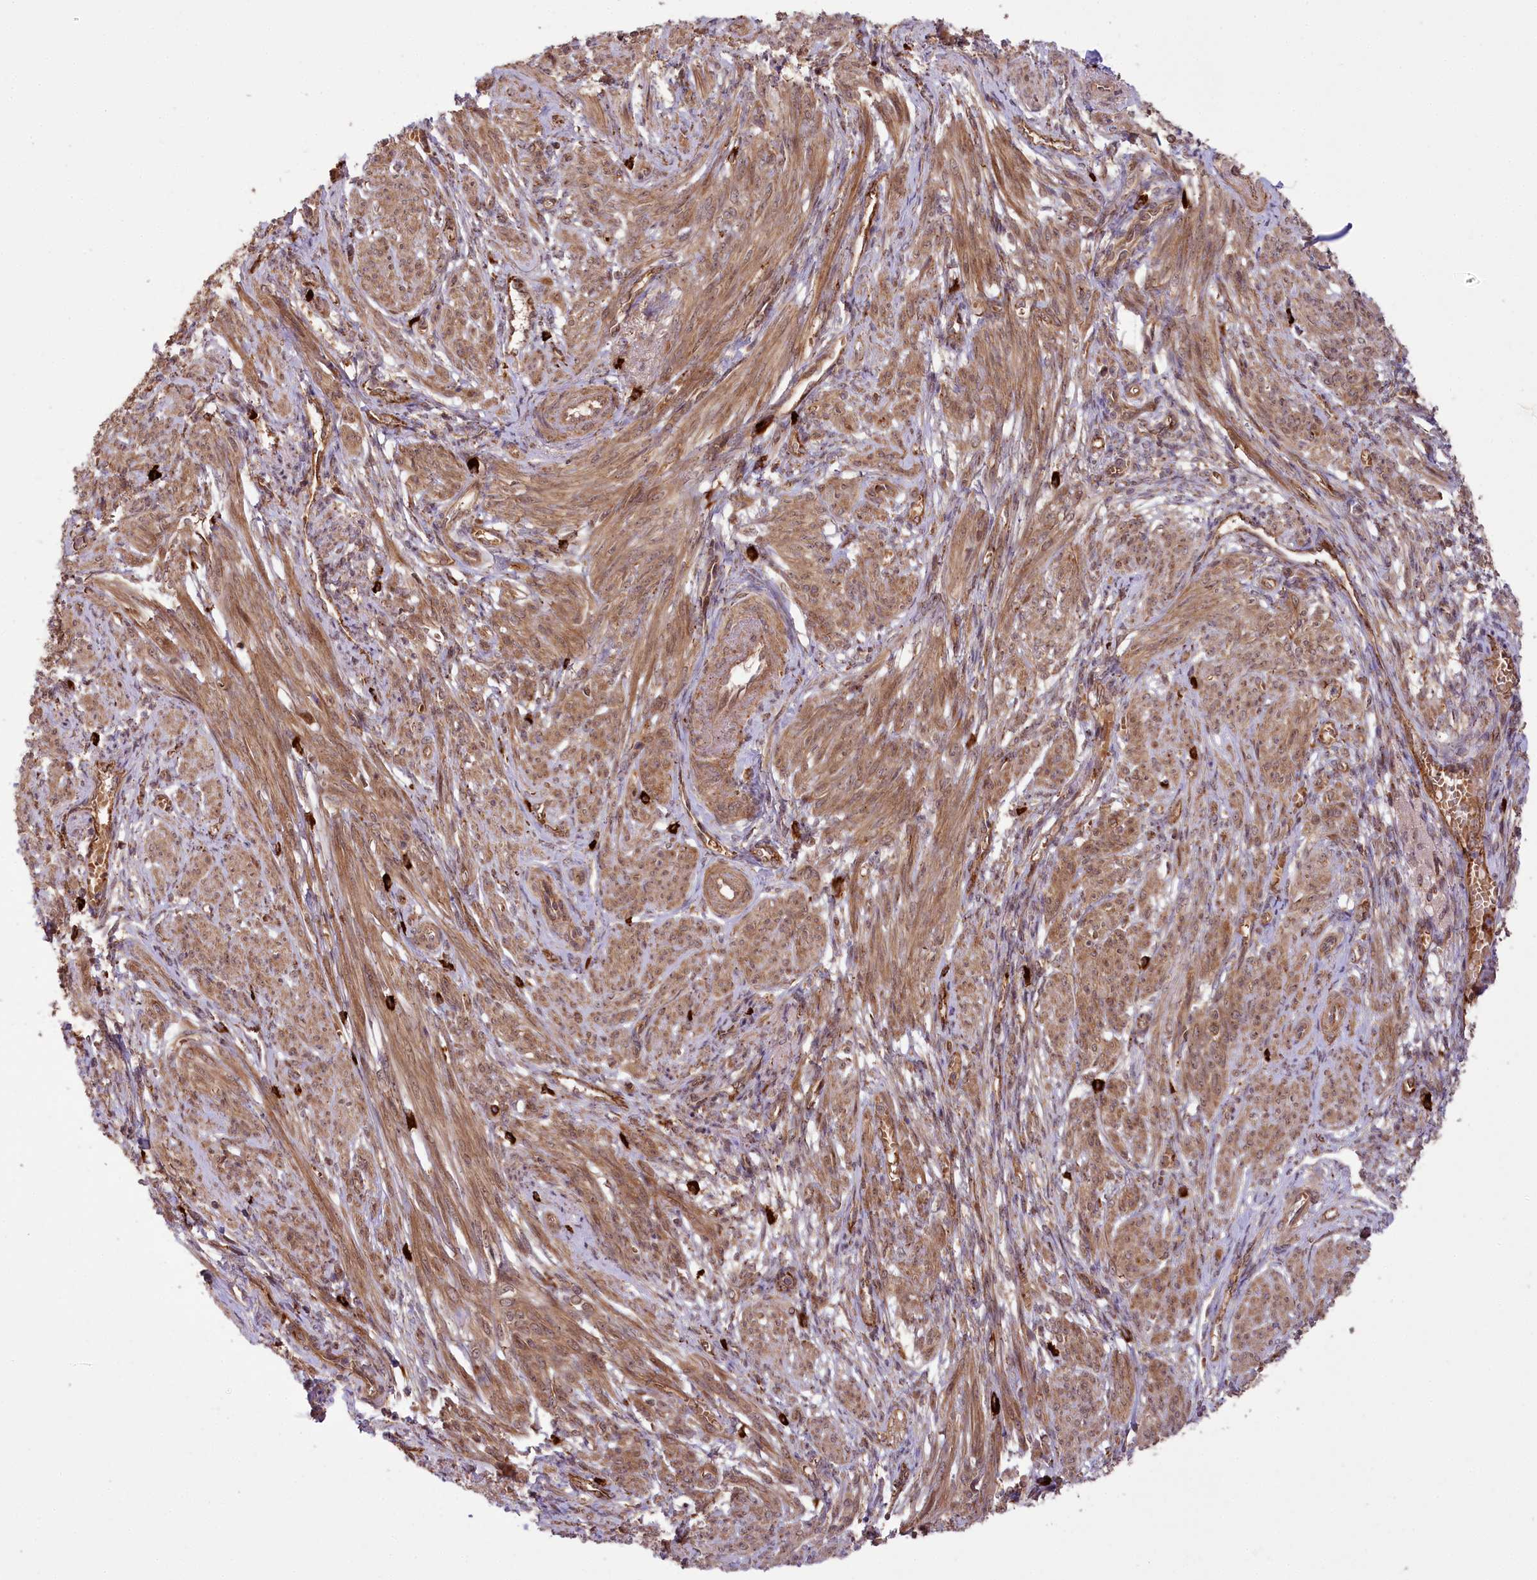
{"staining": {"intensity": "strong", "quantity": ">75%", "location": "cytoplasmic/membranous,nuclear"}, "tissue": "smooth muscle", "cell_type": "Smooth muscle cells", "image_type": "normal", "snomed": [{"axis": "morphology", "description": "Normal tissue, NOS"}, {"axis": "topography", "description": "Smooth muscle"}], "caption": "The micrograph reveals immunohistochemical staining of normal smooth muscle. There is strong cytoplasmic/membranous,nuclear staining is present in approximately >75% of smooth muscle cells. (DAB IHC with brightfield microscopy, high magnification).", "gene": "CARD19", "patient": {"sex": "female", "age": 39}}